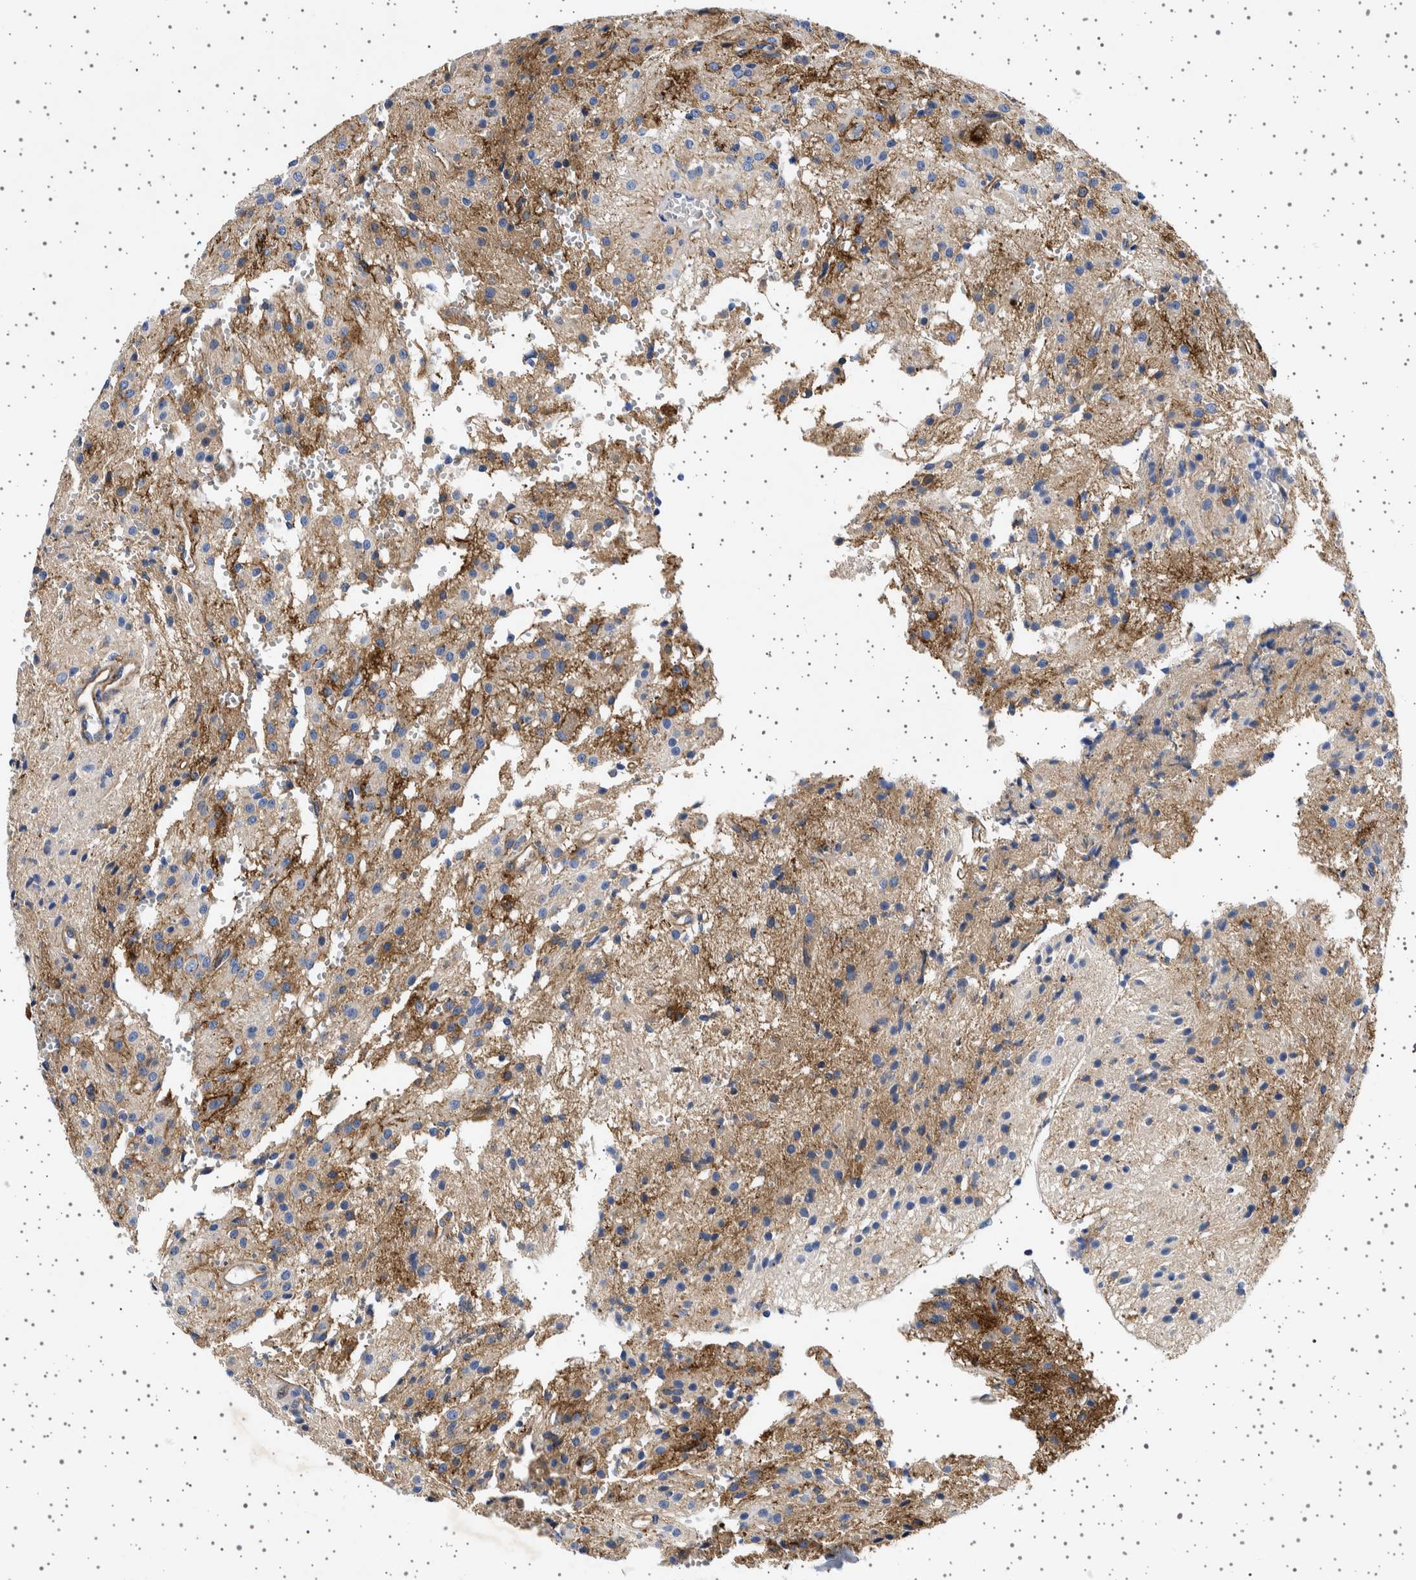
{"staining": {"intensity": "negative", "quantity": "none", "location": "none"}, "tissue": "glioma", "cell_type": "Tumor cells", "image_type": "cancer", "snomed": [{"axis": "morphology", "description": "Glioma, malignant, High grade"}, {"axis": "topography", "description": "Brain"}], "caption": "High-grade glioma (malignant) stained for a protein using immunohistochemistry (IHC) shows no positivity tumor cells.", "gene": "SEPTIN4", "patient": {"sex": "female", "age": 59}}